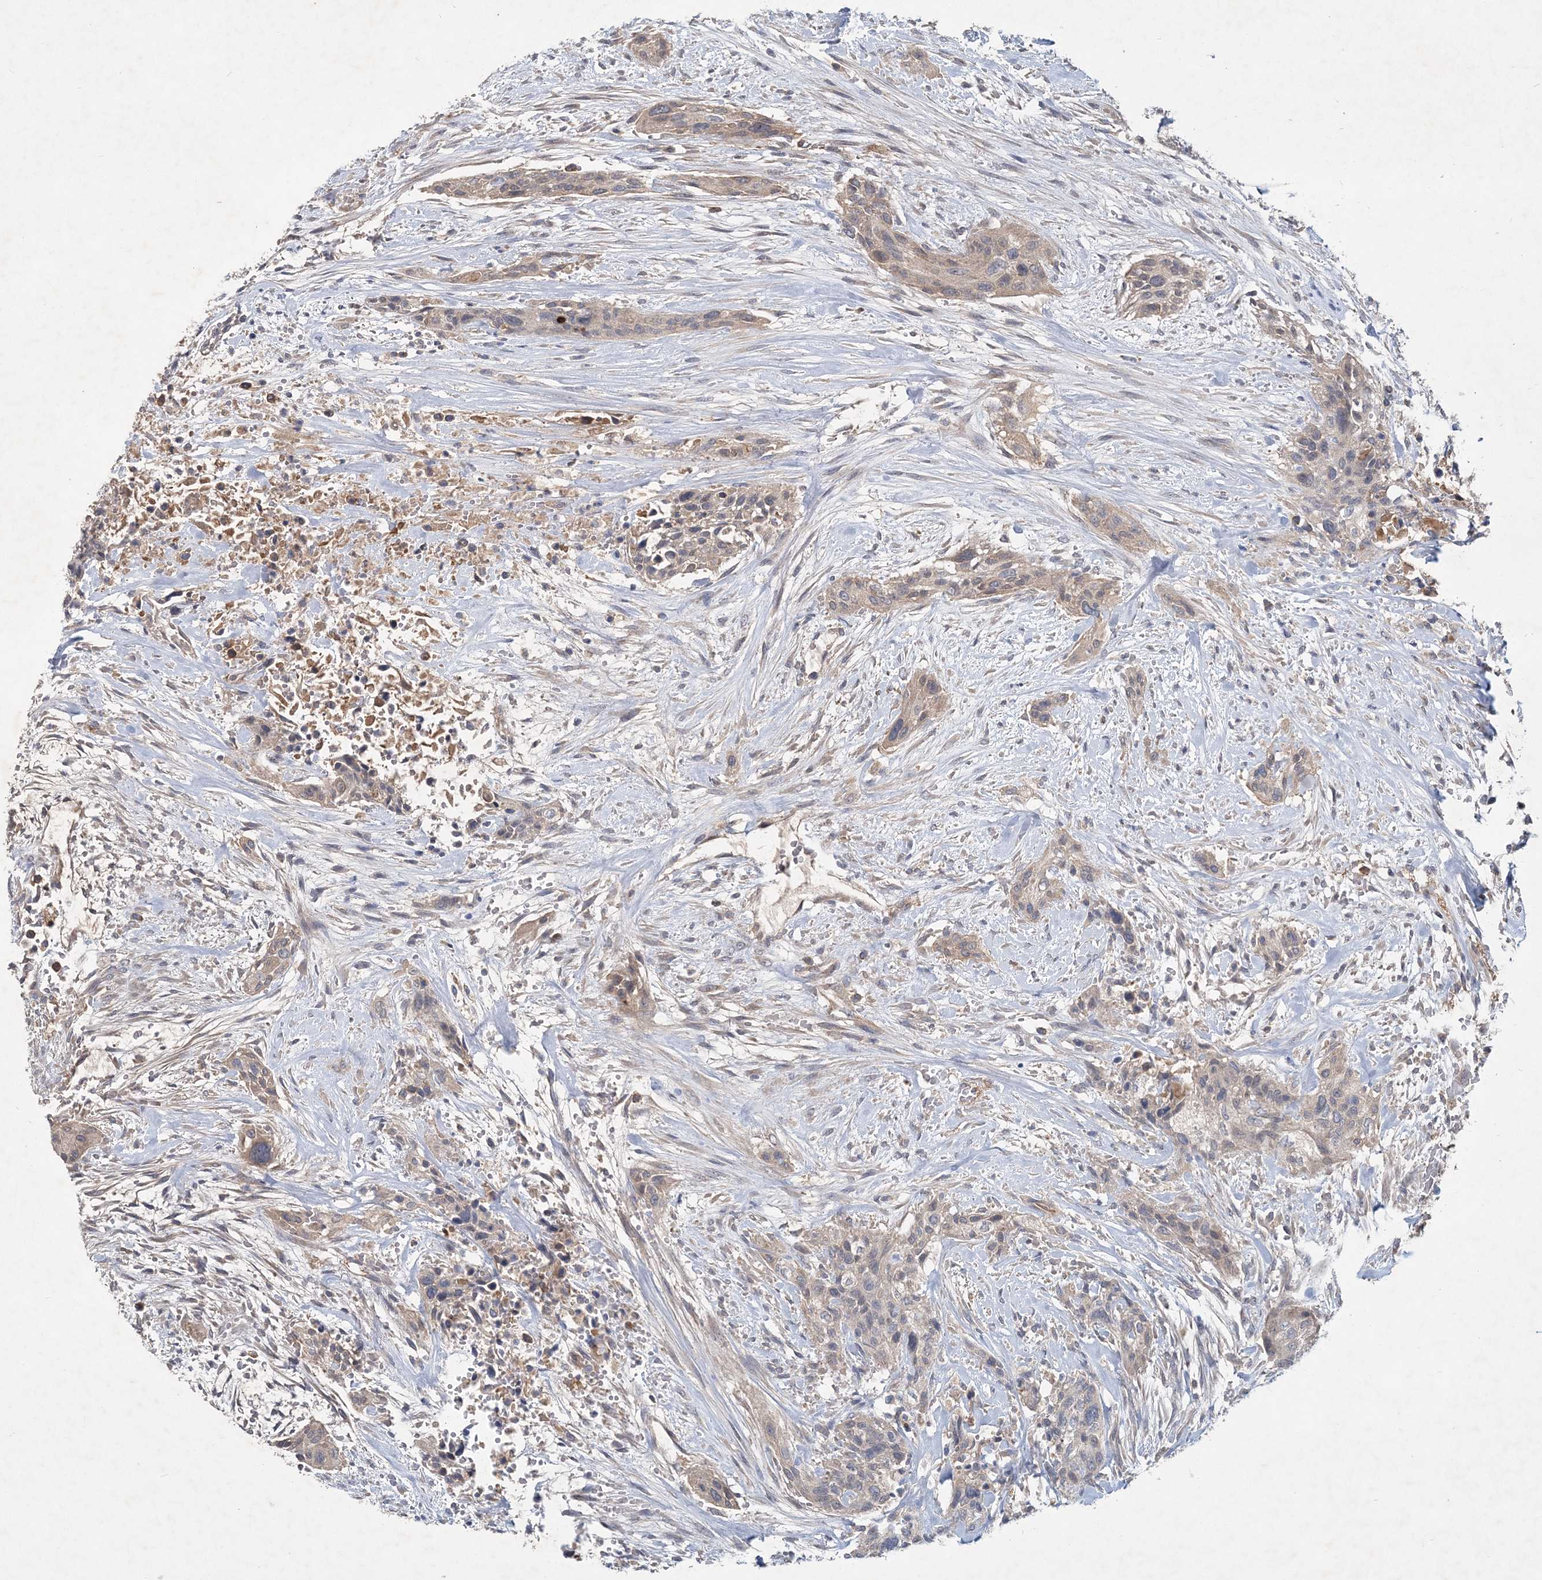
{"staining": {"intensity": "weak", "quantity": "<25%", "location": "cytoplasmic/membranous"}, "tissue": "urothelial cancer", "cell_type": "Tumor cells", "image_type": "cancer", "snomed": [{"axis": "morphology", "description": "Urothelial carcinoma, High grade"}, {"axis": "topography", "description": "Urinary bladder"}], "caption": "Urothelial cancer was stained to show a protein in brown. There is no significant positivity in tumor cells. (Stains: DAB immunohistochemistry (IHC) with hematoxylin counter stain, Microscopy: brightfield microscopy at high magnification).", "gene": "RNF25", "patient": {"sex": "male", "age": 35}}